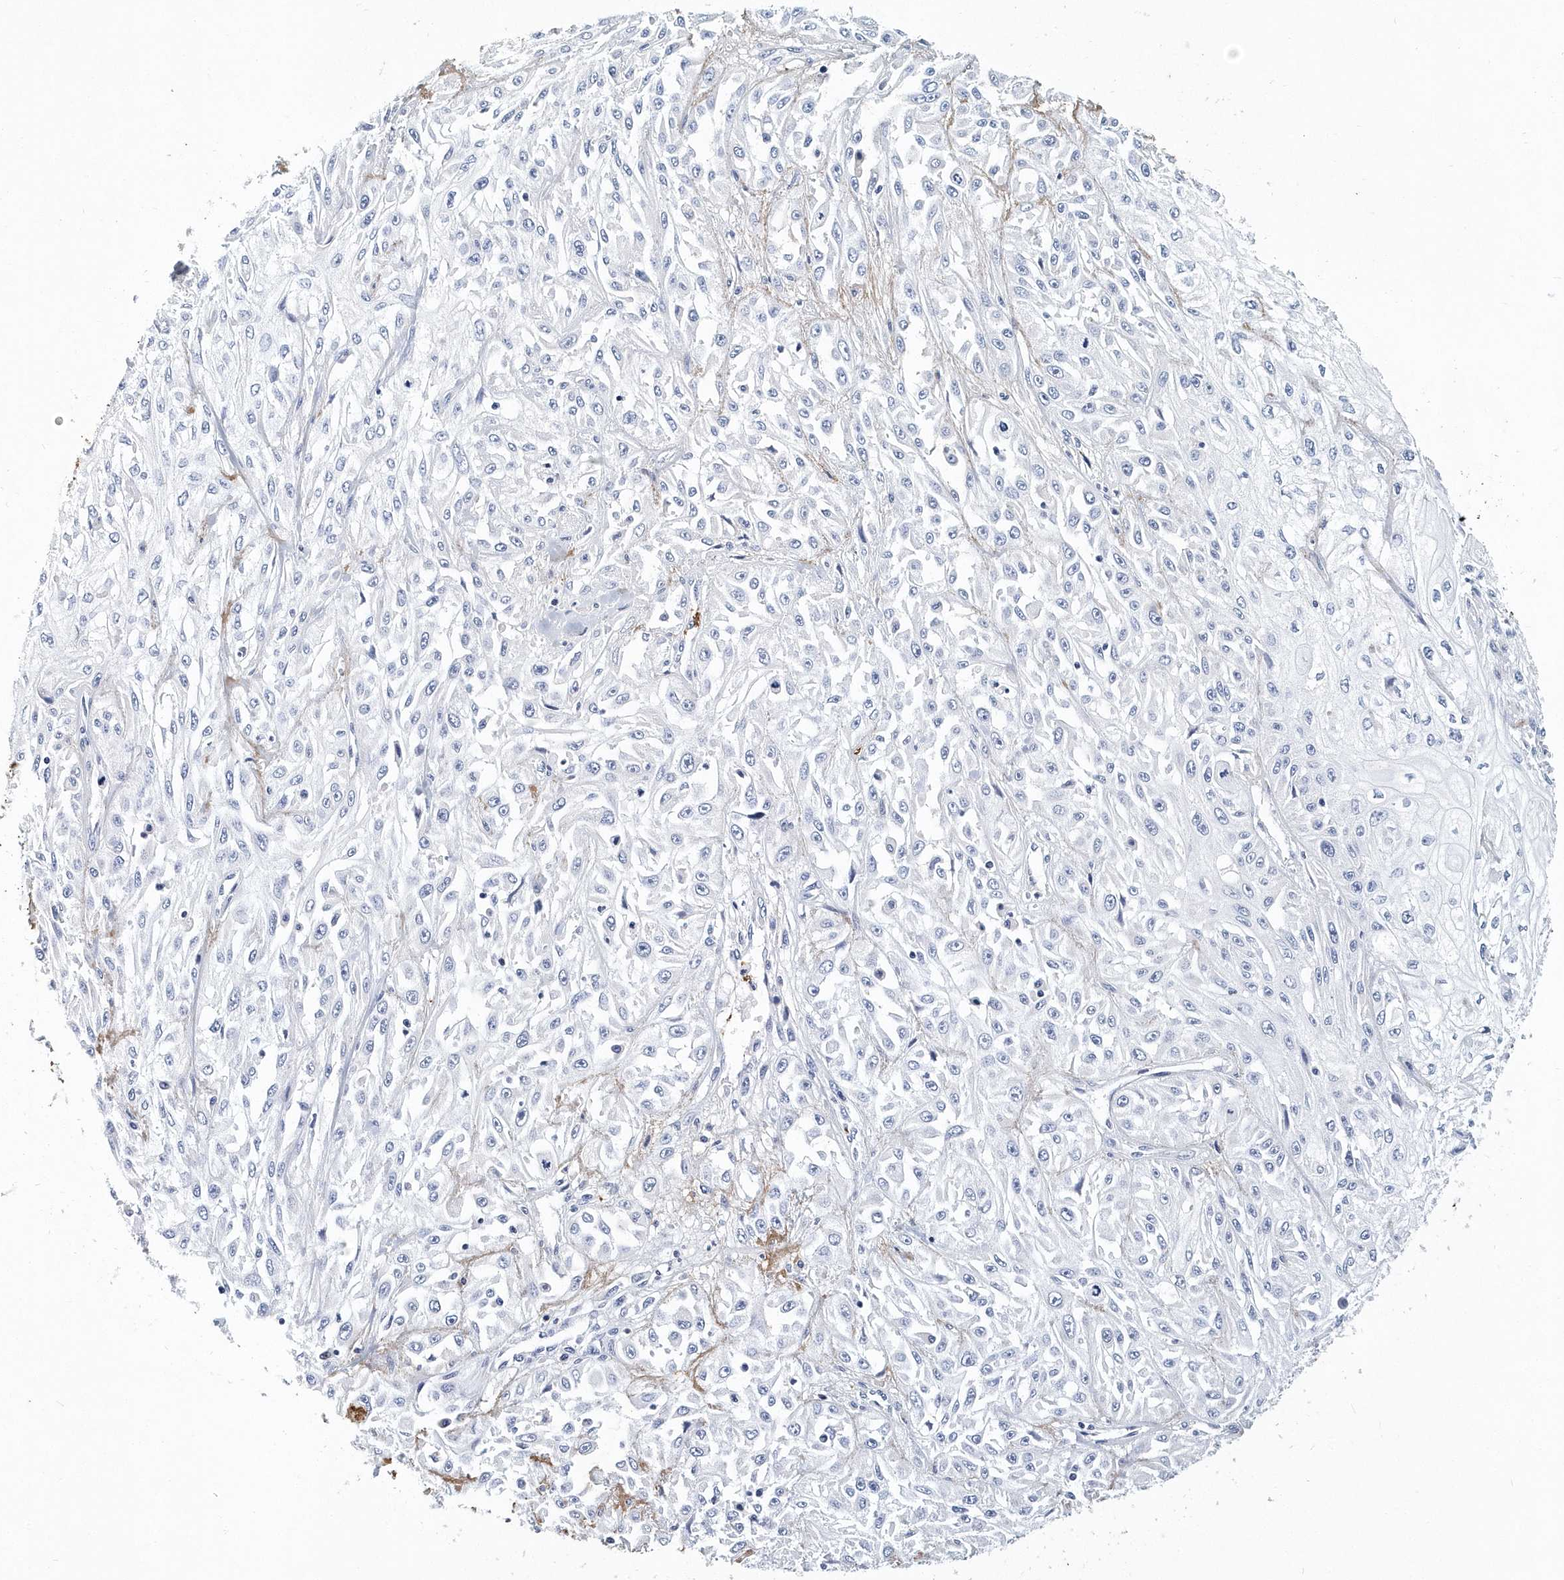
{"staining": {"intensity": "negative", "quantity": "none", "location": "none"}, "tissue": "skin cancer", "cell_type": "Tumor cells", "image_type": "cancer", "snomed": [{"axis": "morphology", "description": "Squamous cell carcinoma, NOS"}, {"axis": "morphology", "description": "Squamous cell carcinoma, metastatic, NOS"}, {"axis": "topography", "description": "Skin"}, {"axis": "topography", "description": "Lymph node"}], "caption": "There is no significant staining in tumor cells of skin cancer (squamous cell carcinoma).", "gene": "ITGA2B", "patient": {"sex": "male", "age": 75}}